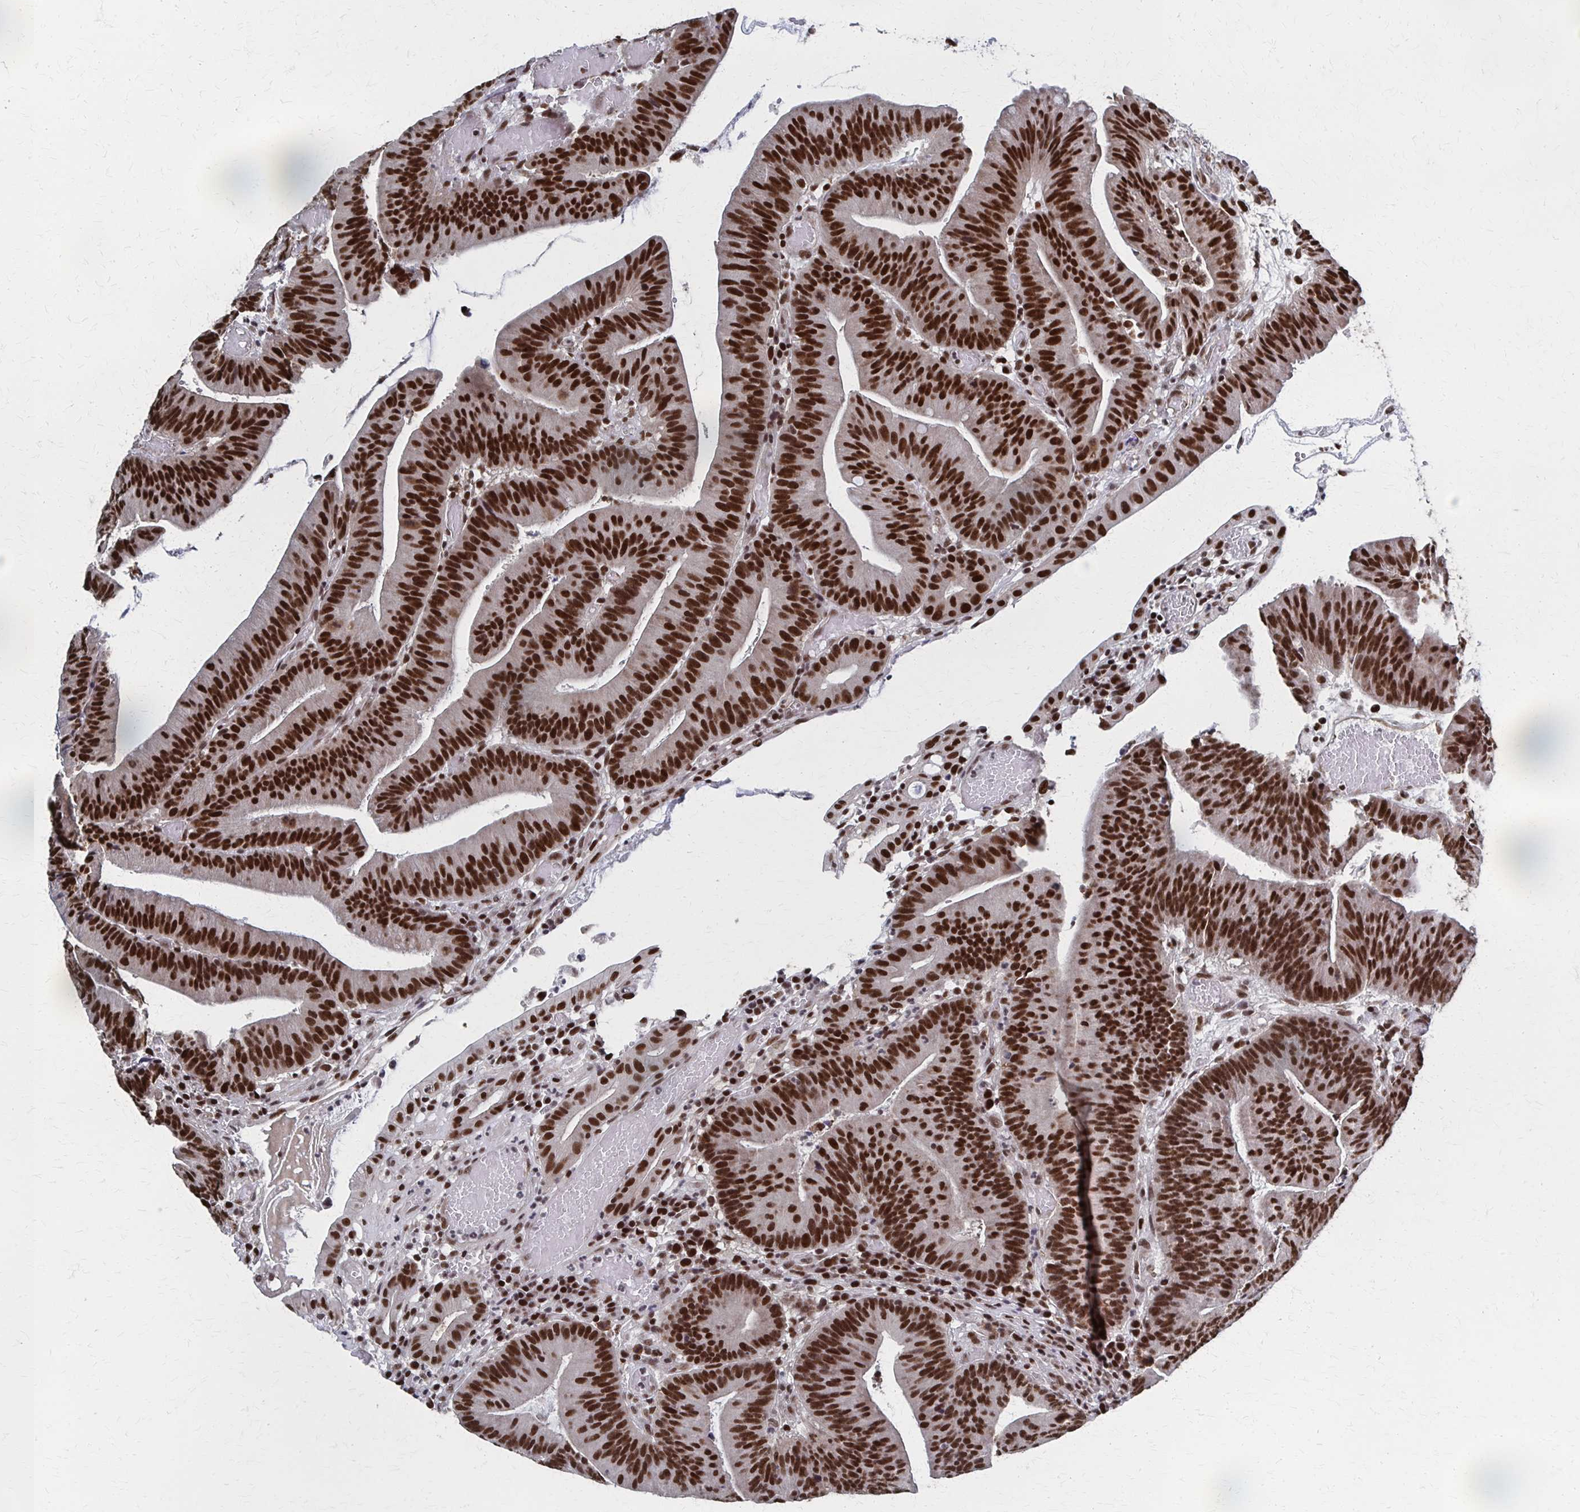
{"staining": {"intensity": "strong", "quantity": ">75%", "location": "nuclear"}, "tissue": "colorectal cancer", "cell_type": "Tumor cells", "image_type": "cancer", "snomed": [{"axis": "morphology", "description": "Adenocarcinoma, NOS"}, {"axis": "topography", "description": "Colon"}], "caption": "Immunohistochemistry (IHC) micrograph of colorectal cancer stained for a protein (brown), which exhibits high levels of strong nuclear positivity in about >75% of tumor cells.", "gene": "GTF2B", "patient": {"sex": "female", "age": 78}}